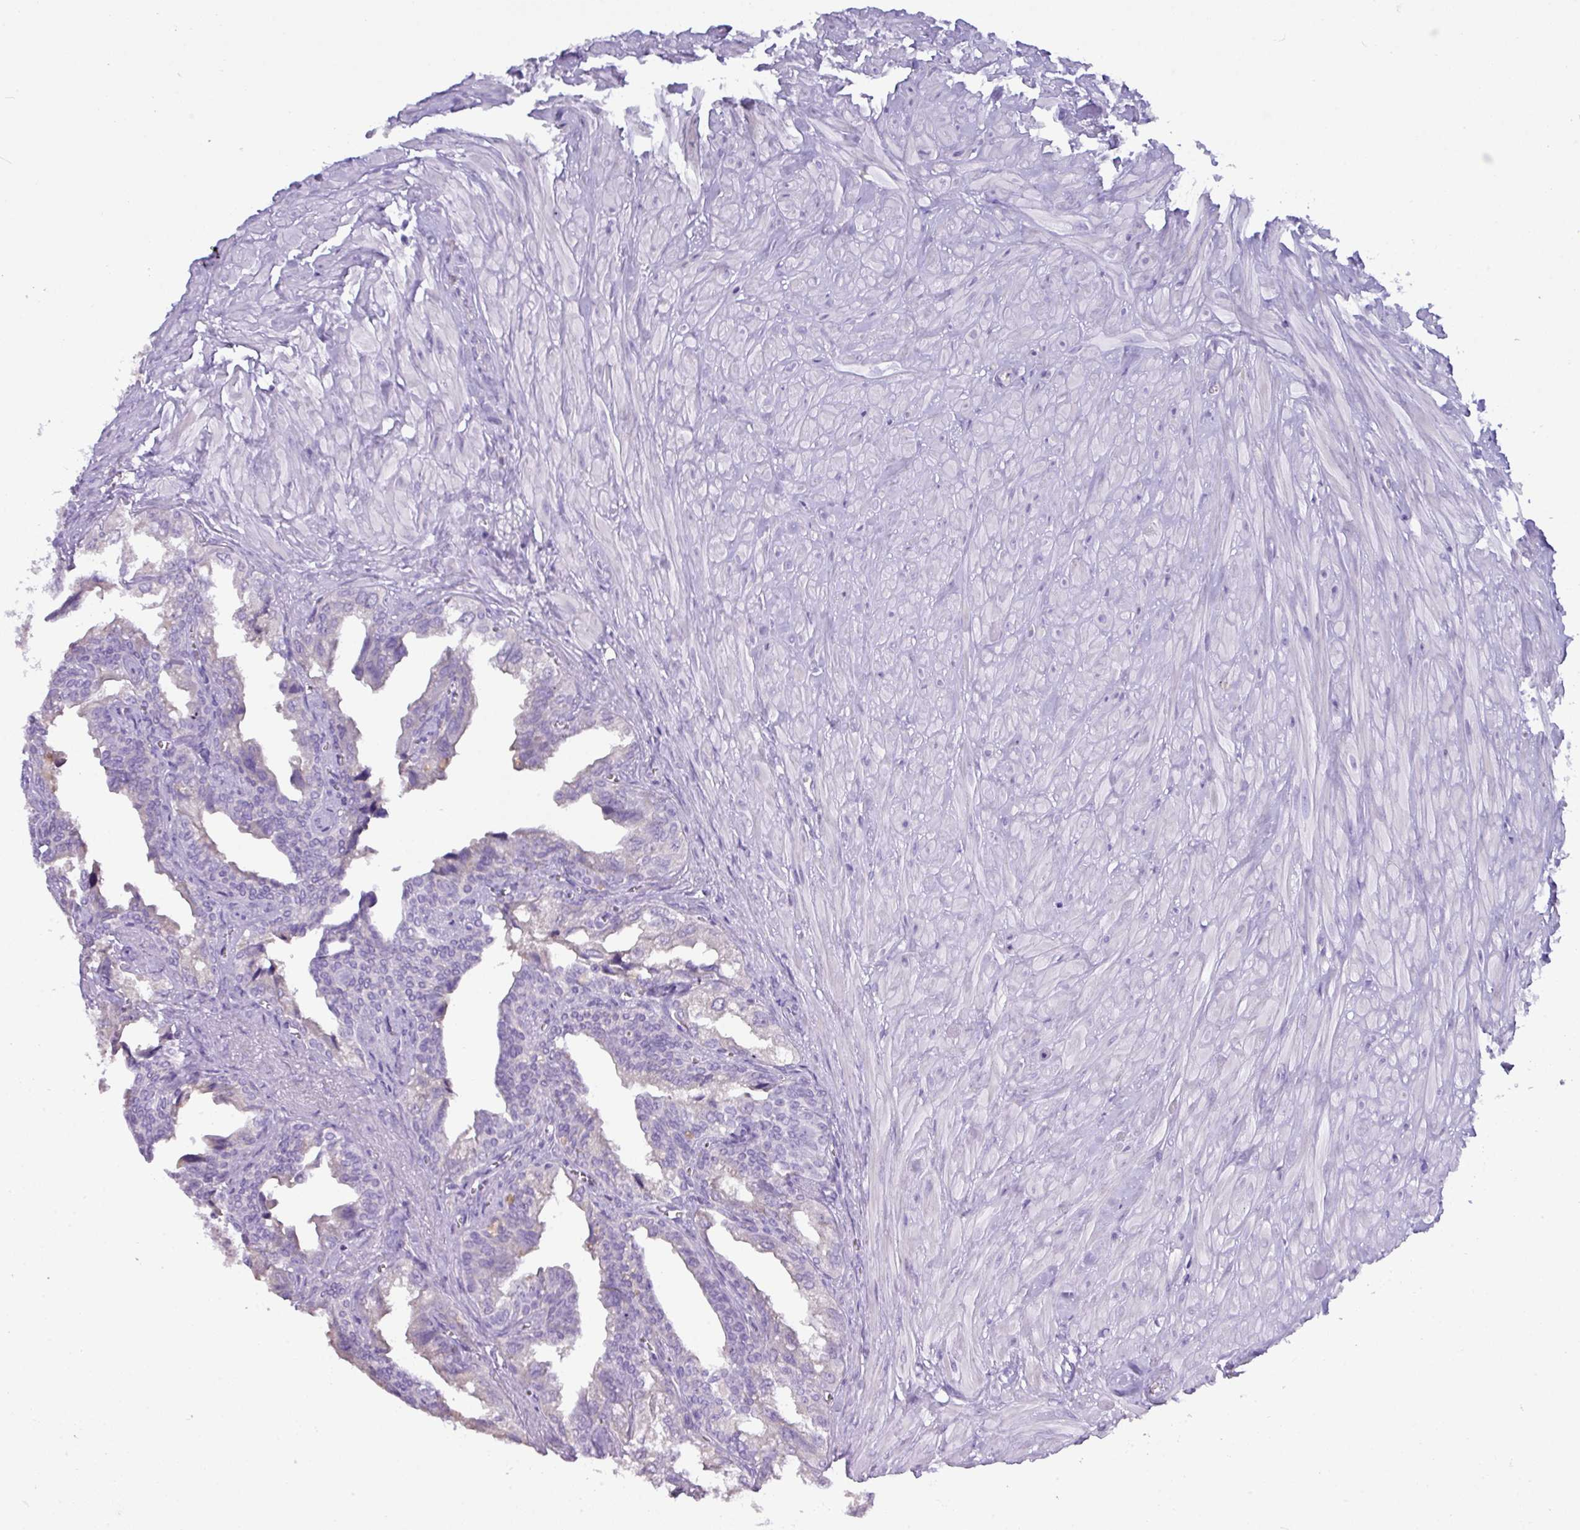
{"staining": {"intensity": "negative", "quantity": "none", "location": "none"}, "tissue": "seminal vesicle", "cell_type": "Glandular cells", "image_type": "normal", "snomed": [{"axis": "morphology", "description": "Normal tissue, NOS"}, {"axis": "topography", "description": "Seminal veicle"}], "caption": "Histopathology image shows no protein positivity in glandular cells of benign seminal vesicle.", "gene": "MRM2", "patient": {"sex": "male", "age": 67}}